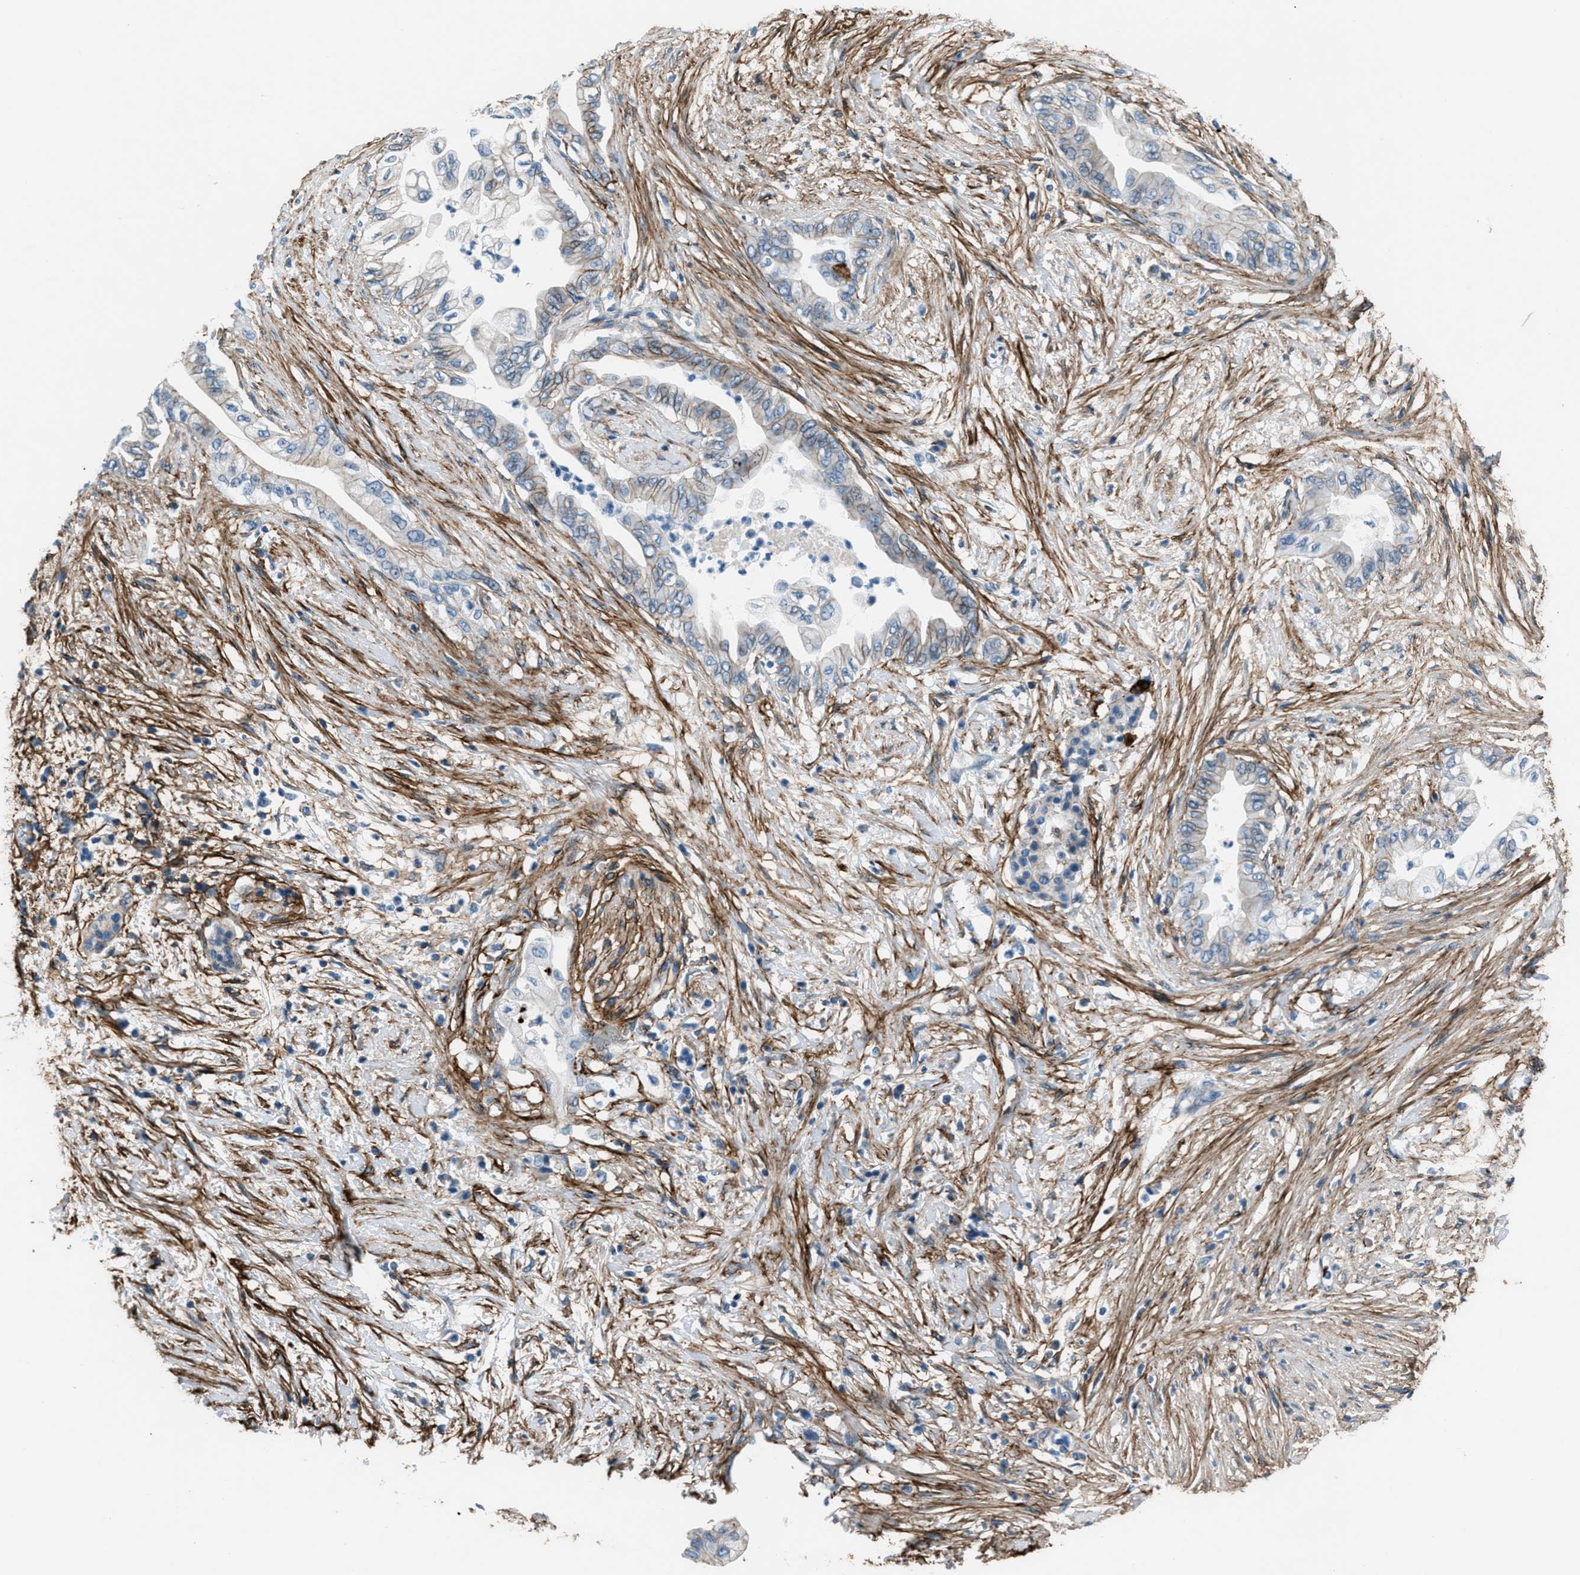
{"staining": {"intensity": "weak", "quantity": "<25%", "location": "cytoplasmic/membranous"}, "tissue": "pancreatic cancer", "cell_type": "Tumor cells", "image_type": "cancer", "snomed": [{"axis": "morphology", "description": "Normal tissue, NOS"}, {"axis": "morphology", "description": "Adenocarcinoma, NOS"}, {"axis": "topography", "description": "Pancreas"}, {"axis": "topography", "description": "Duodenum"}], "caption": "A high-resolution micrograph shows immunohistochemistry staining of adenocarcinoma (pancreatic), which exhibits no significant staining in tumor cells. (DAB immunohistochemistry (IHC) with hematoxylin counter stain).", "gene": "FBN1", "patient": {"sex": "female", "age": 60}}